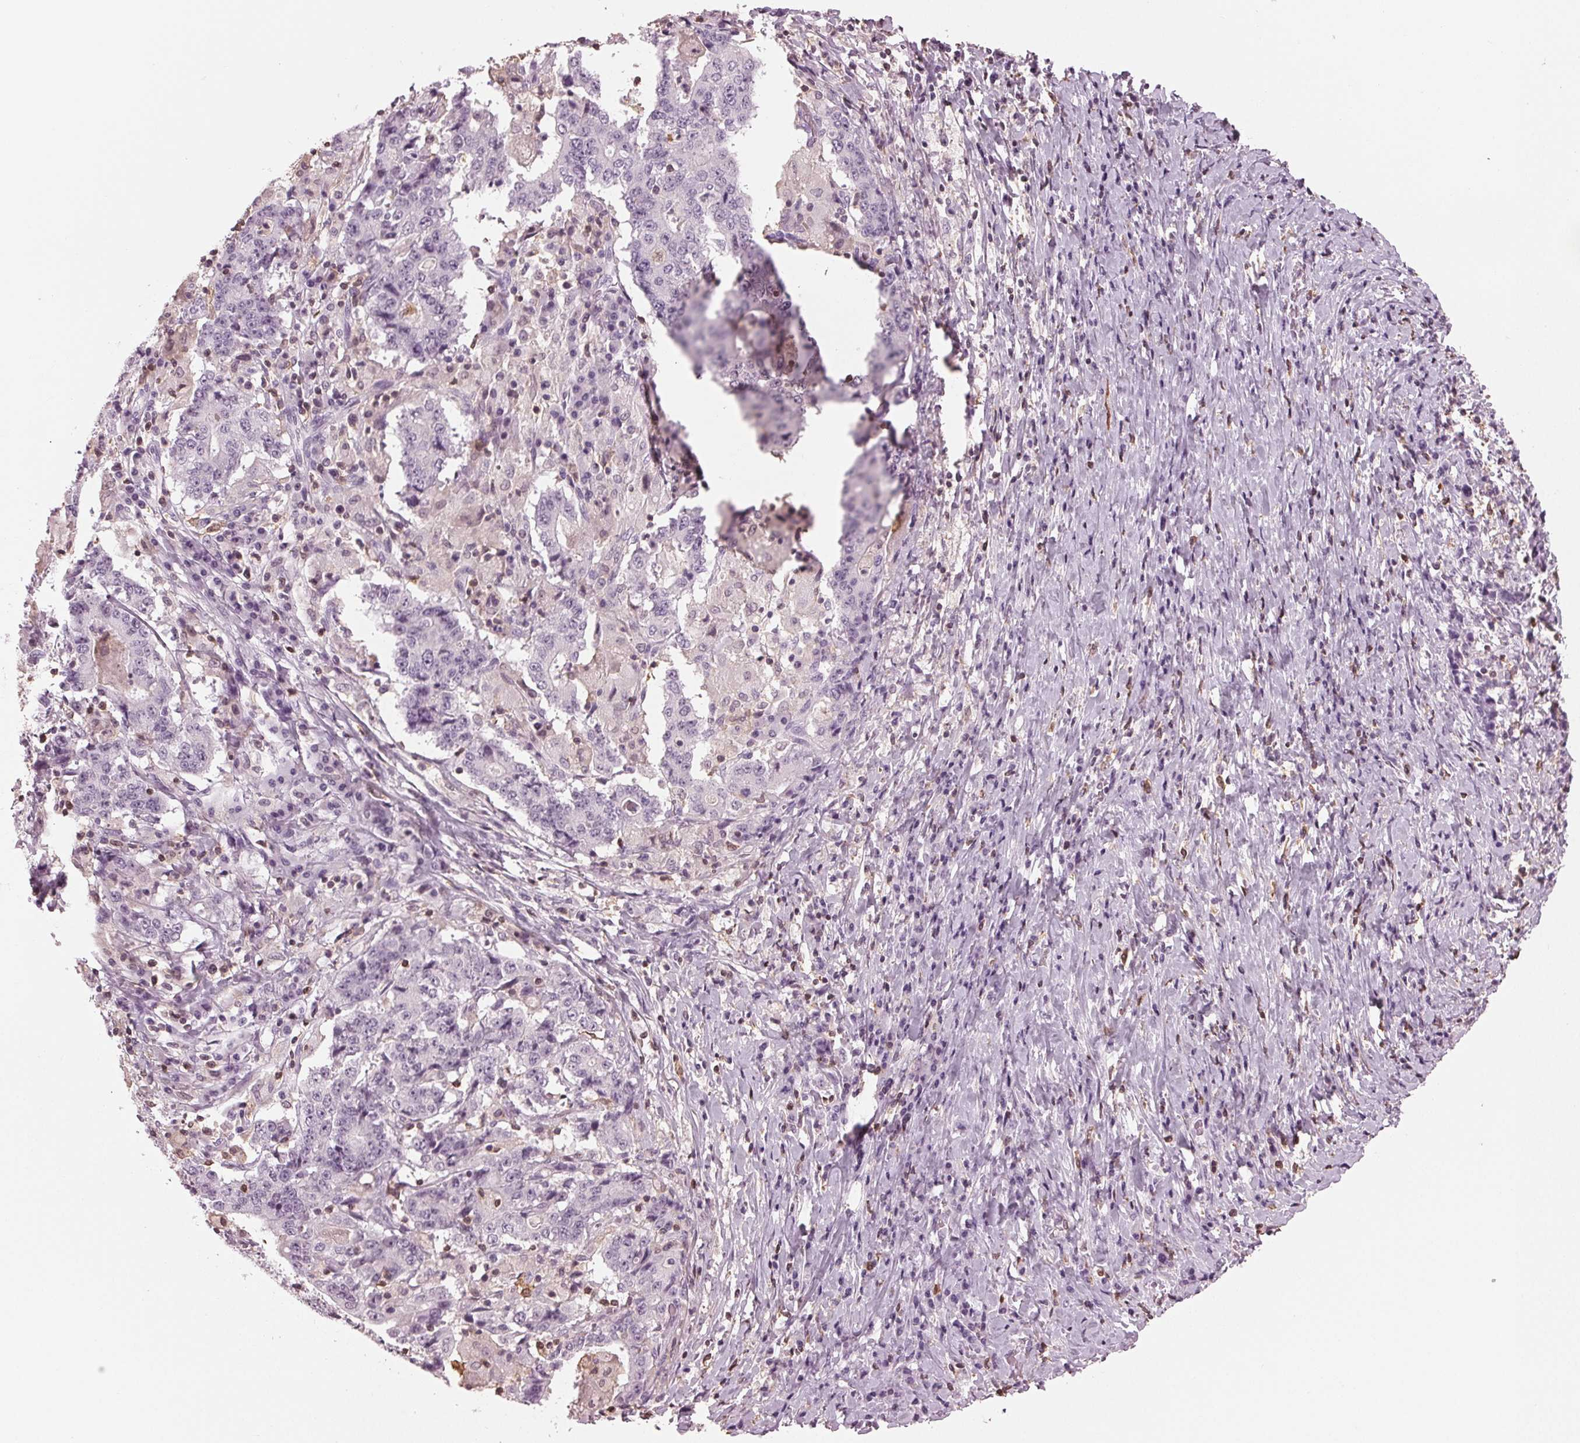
{"staining": {"intensity": "negative", "quantity": "none", "location": "none"}, "tissue": "stomach cancer", "cell_type": "Tumor cells", "image_type": "cancer", "snomed": [{"axis": "morphology", "description": "Normal tissue, NOS"}, {"axis": "morphology", "description": "Adenocarcinoma, NOS"}, {"axis": "topography", "description": "Stomach, upper"}, {"axis": "topography", "description": "Stomach"}], "caption": "Stomach adenocarcinoma was stained to show a protein in brown. There is no significant expression in tumor cells.", "gene": "BTLA", "patient": {"sex": "male", "age": 59}}